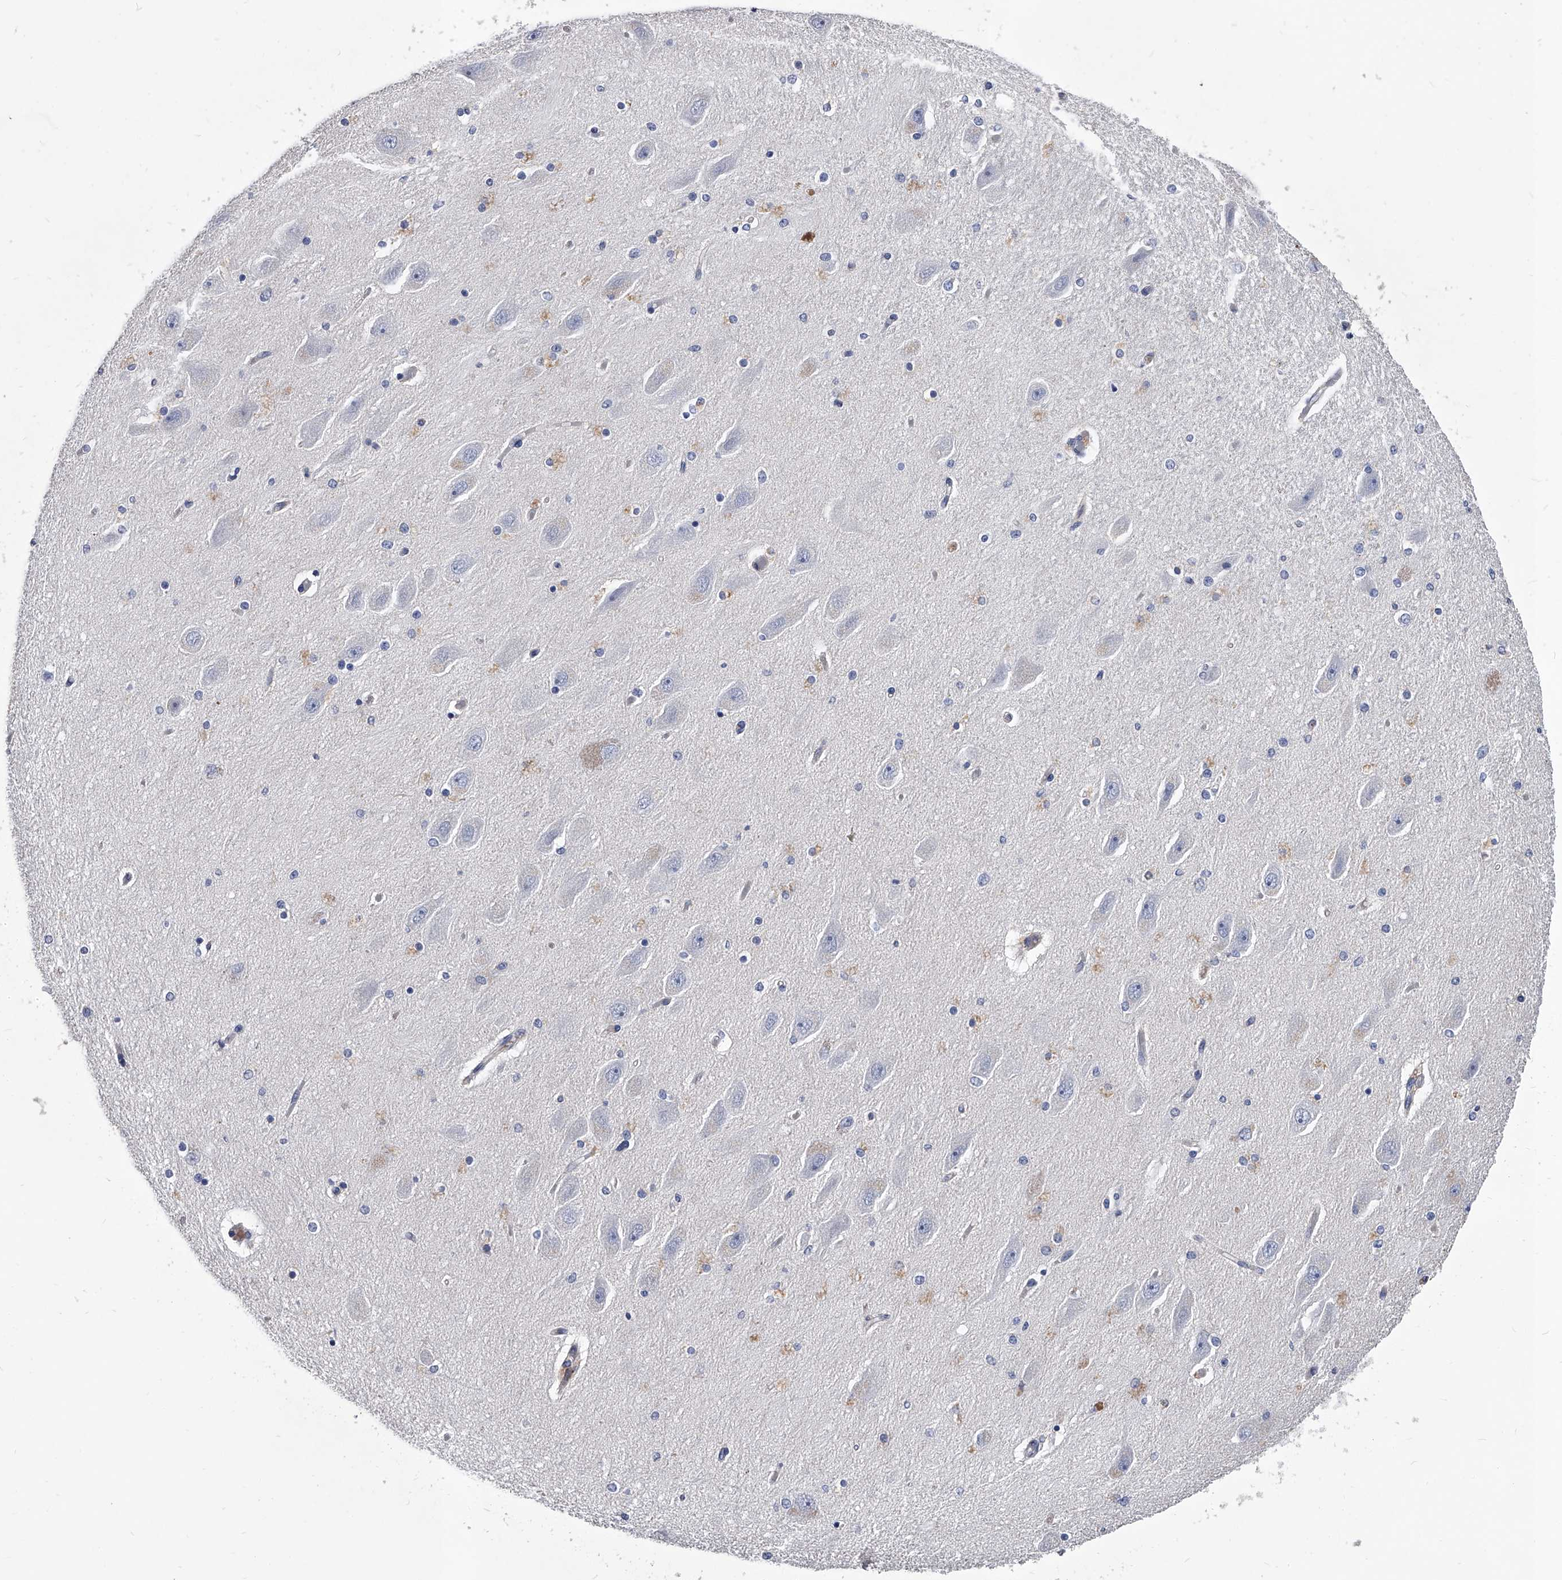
{"staining": {"intensity": "negative", "quantity": "none", "location": "none"}, "tissue": "hippocampus", "cell_type": "Glial cells", "image_type": "normal", "snomed": [{"axis": "morphology", "description": "Normal tissue, NOS"}, {"axis": "topography", "description": "Hippocampus"}], "caption": "High magnification brightfield microscopy of benign hippocampus stained with DAB (3,3'-diaminobenzidine) (brown) and counterstained with hematoxylin (blue): glial cells show no significant expression. (DAB (3,3'-diaminobenzidine) IHC visualized using brightfield microscopy, high magnification).", "gene": "EFCAB7", "patient": {"sex": "female", "age": 54}}